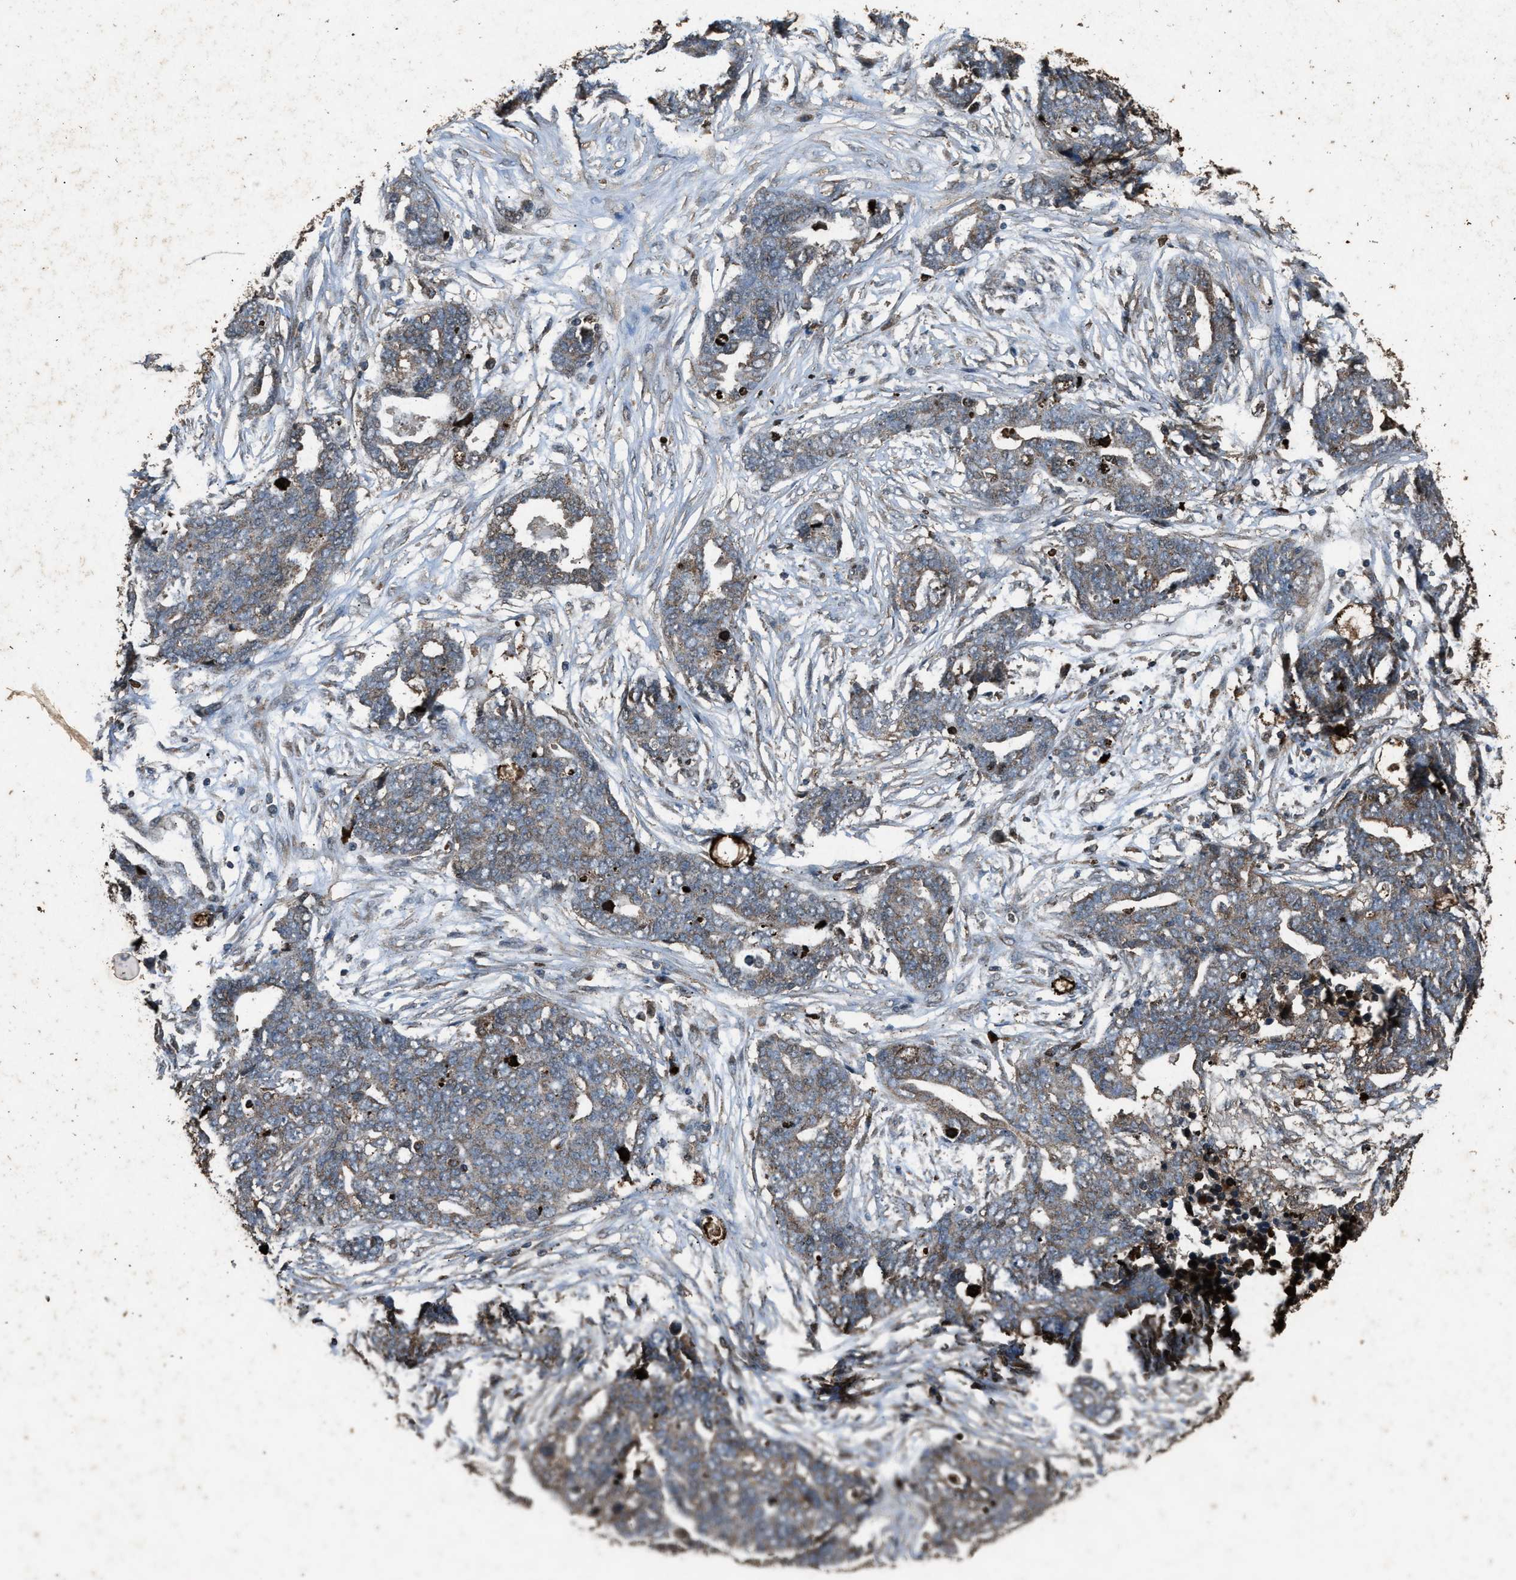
{"staining": {"intensity": "moderate", "quantity": ">75%", "location": "cytoplasmic/membranous"}, "tissue": "ovarian cancer", "cell_type": "Tumor cells", "image_type": "cancer", "snomed": [{"axis": "morphology", "description": "Normal tissue, NOS"}, {"axis": "morphology", "description": "Cystadenocarcinoma, serous, NOS"}, {"axis": "topography", "description": "Fallopian tube"}, {"axis": "topography", "description": "Ovary"}], "caption": "Immunohistochemistry of ovarian serous cystadenocarcinoma reveals medium levels of moderate cytoplasmic/membranous staining in about >75% of tumor cells.", "gene": "PSMD1", "patient": {"sex": "female", "age": 56}}